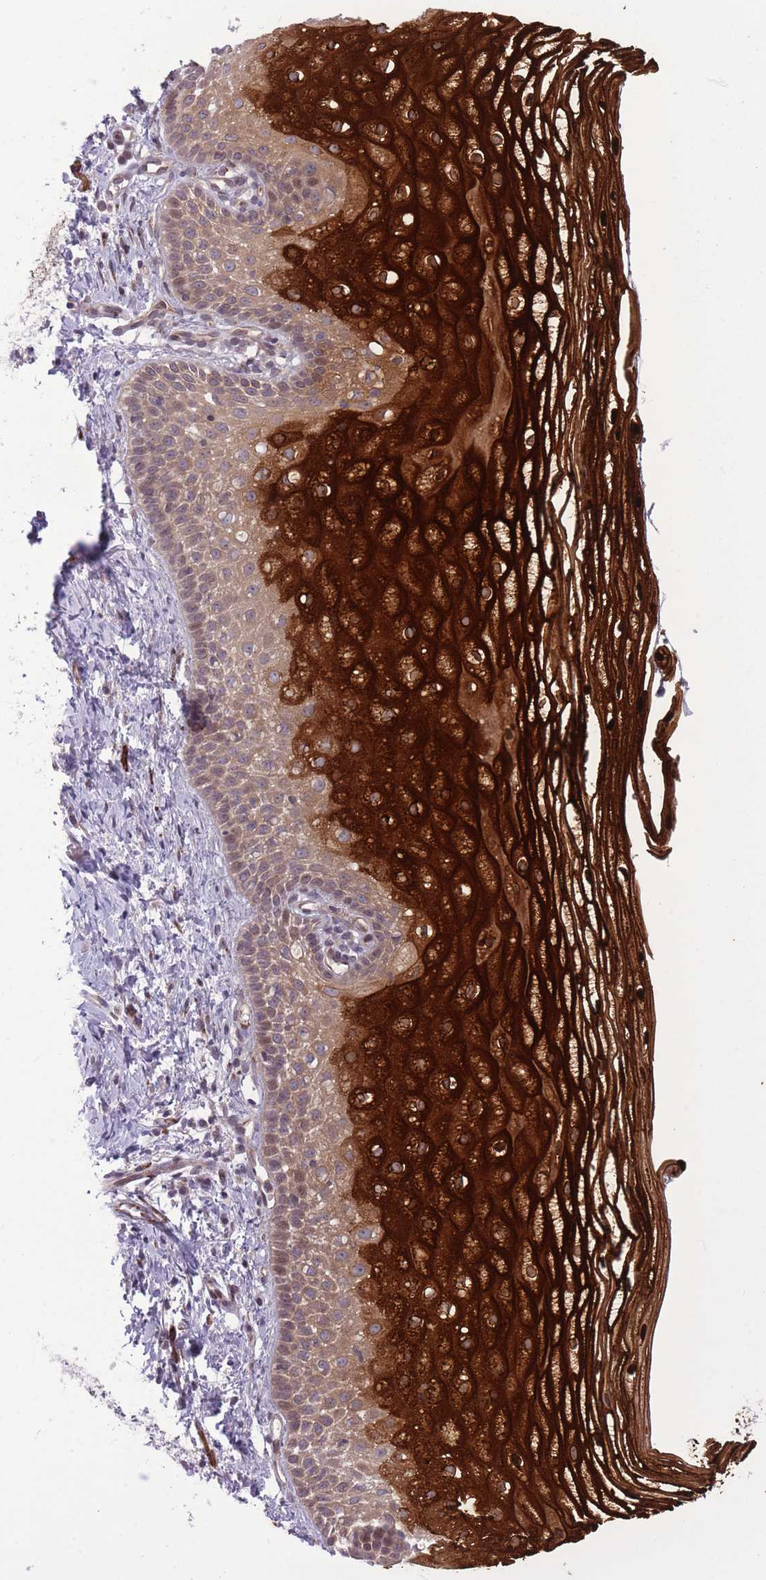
{"staining": {"intensity": "strong", "quantity": "<25%", "location": "cytoplasmic/membranous"}, "tissue": "vagina", "cell_type": "Squamous epithelial cells", "image_type": "normal", "snomed": [{"axis": "morphology", "description": "Normal tissue, NOS"}, {"axis": "topography", "description": "Vagina"}], "caption": "Immunohistochemistry (IHC) photomicrograph of normal human vagina stained for a protein (brown), which reveals medium levels of strong cytoplasmic/membranous staining in about <25% of squamous epithelial cells.", "gene": "ZBED5", "patient": {"sex": "female", "age": 56}}